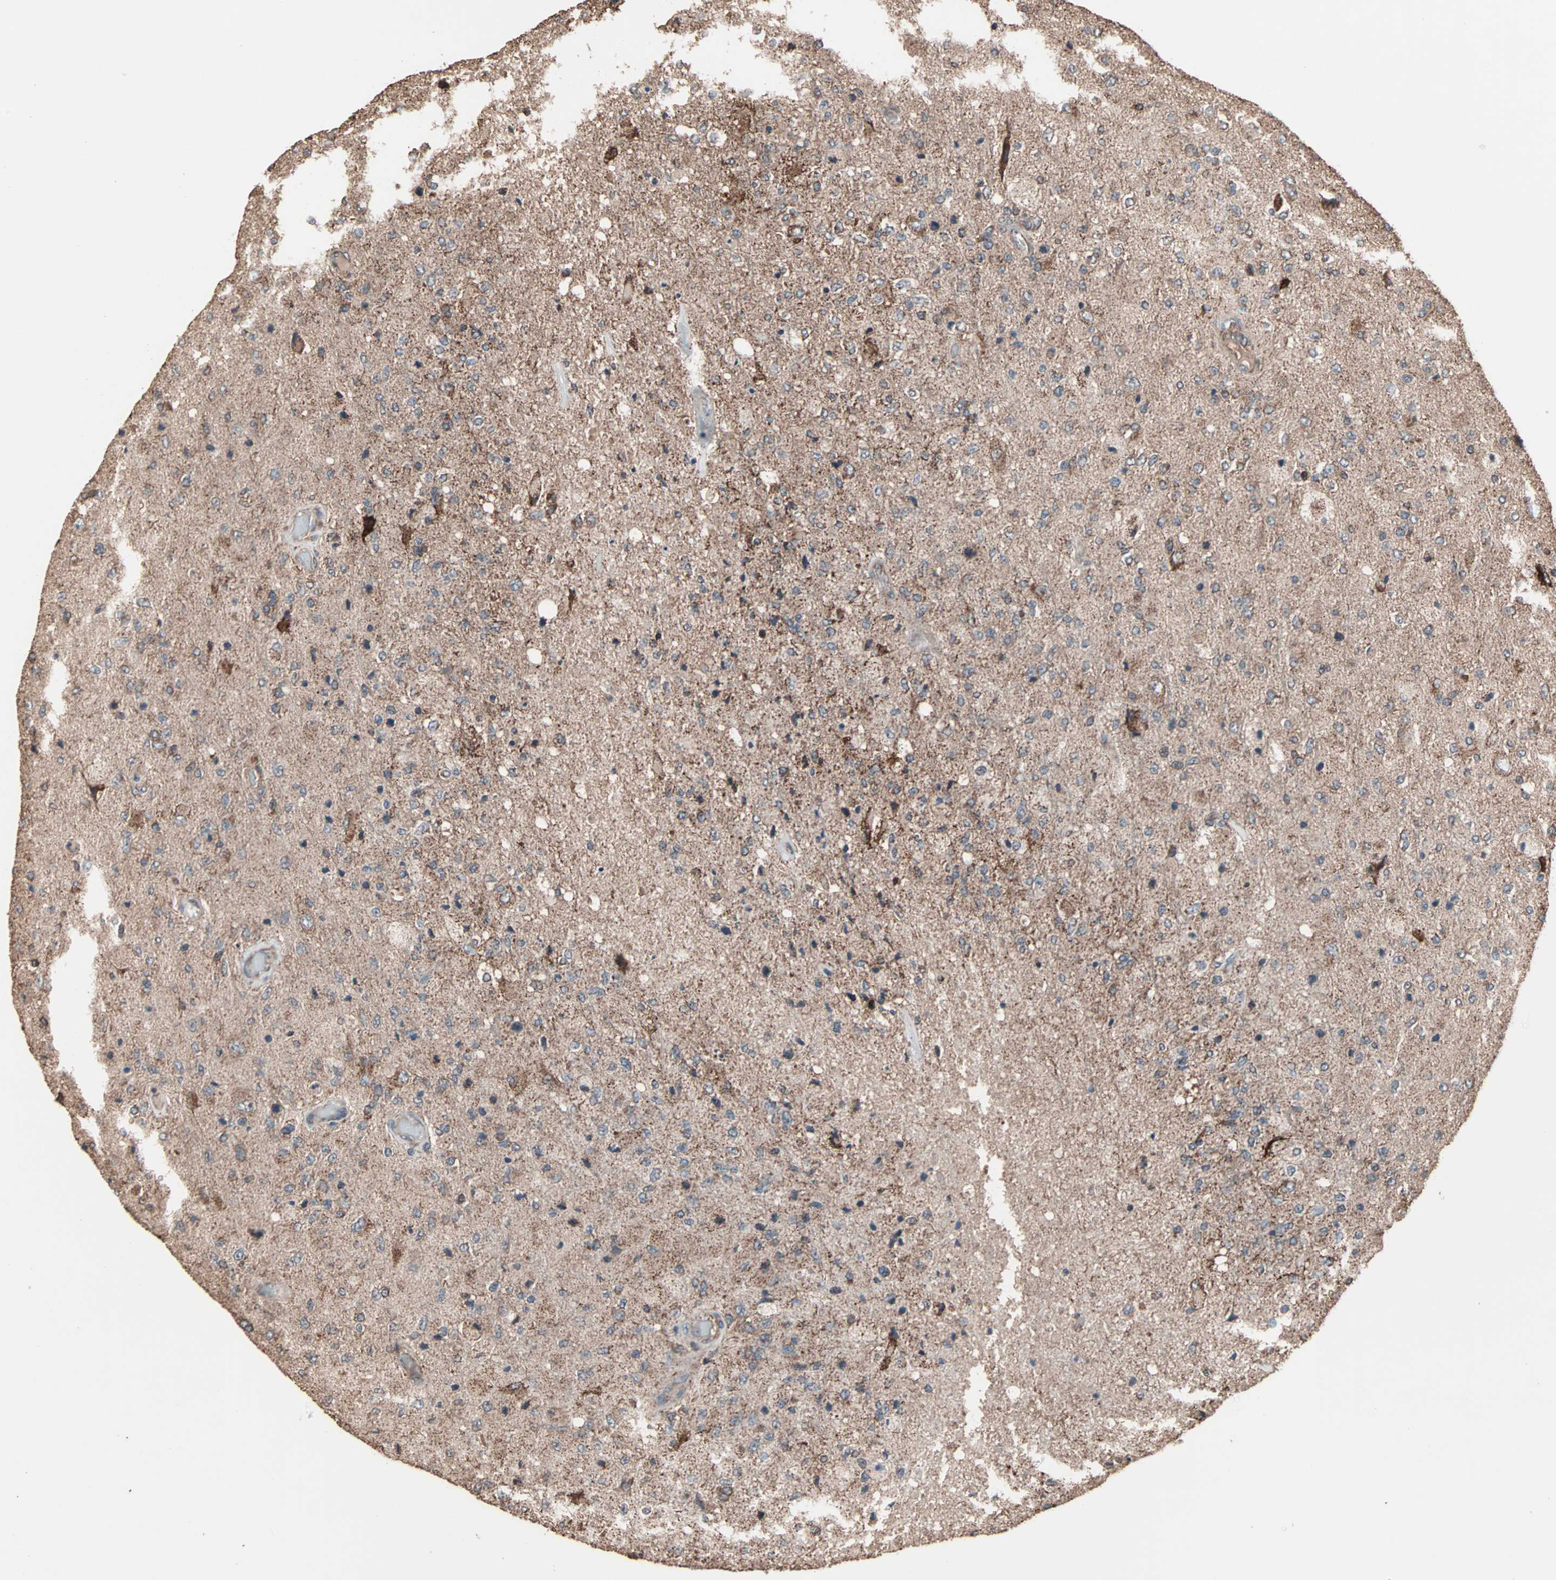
{"staining": {"intensity": "weak", "quantity": ">75%", "location": "cytoplasmic/membranous"}, "tissue": "glioma", "cell_type": "Tumor cells", "image_type": "cancer", "snomed": [{"axis": "morphology", "description": "Normal tissue, NOS"}, {"axis": "morphology", "description": "Glioma, malignant, High grade"}, {"axis": "topography", "description": "Cerebral cortex"}], "caption": "A photomicrograph showing weak cytoplasmic/membranous positivity in approximately >75% of tumor cells in malignant glioma (high-grade), as visualized by brown immunohistochemical staining.", "gene": "MRPL2", "patient": {"sex": "male", "age": 77}}